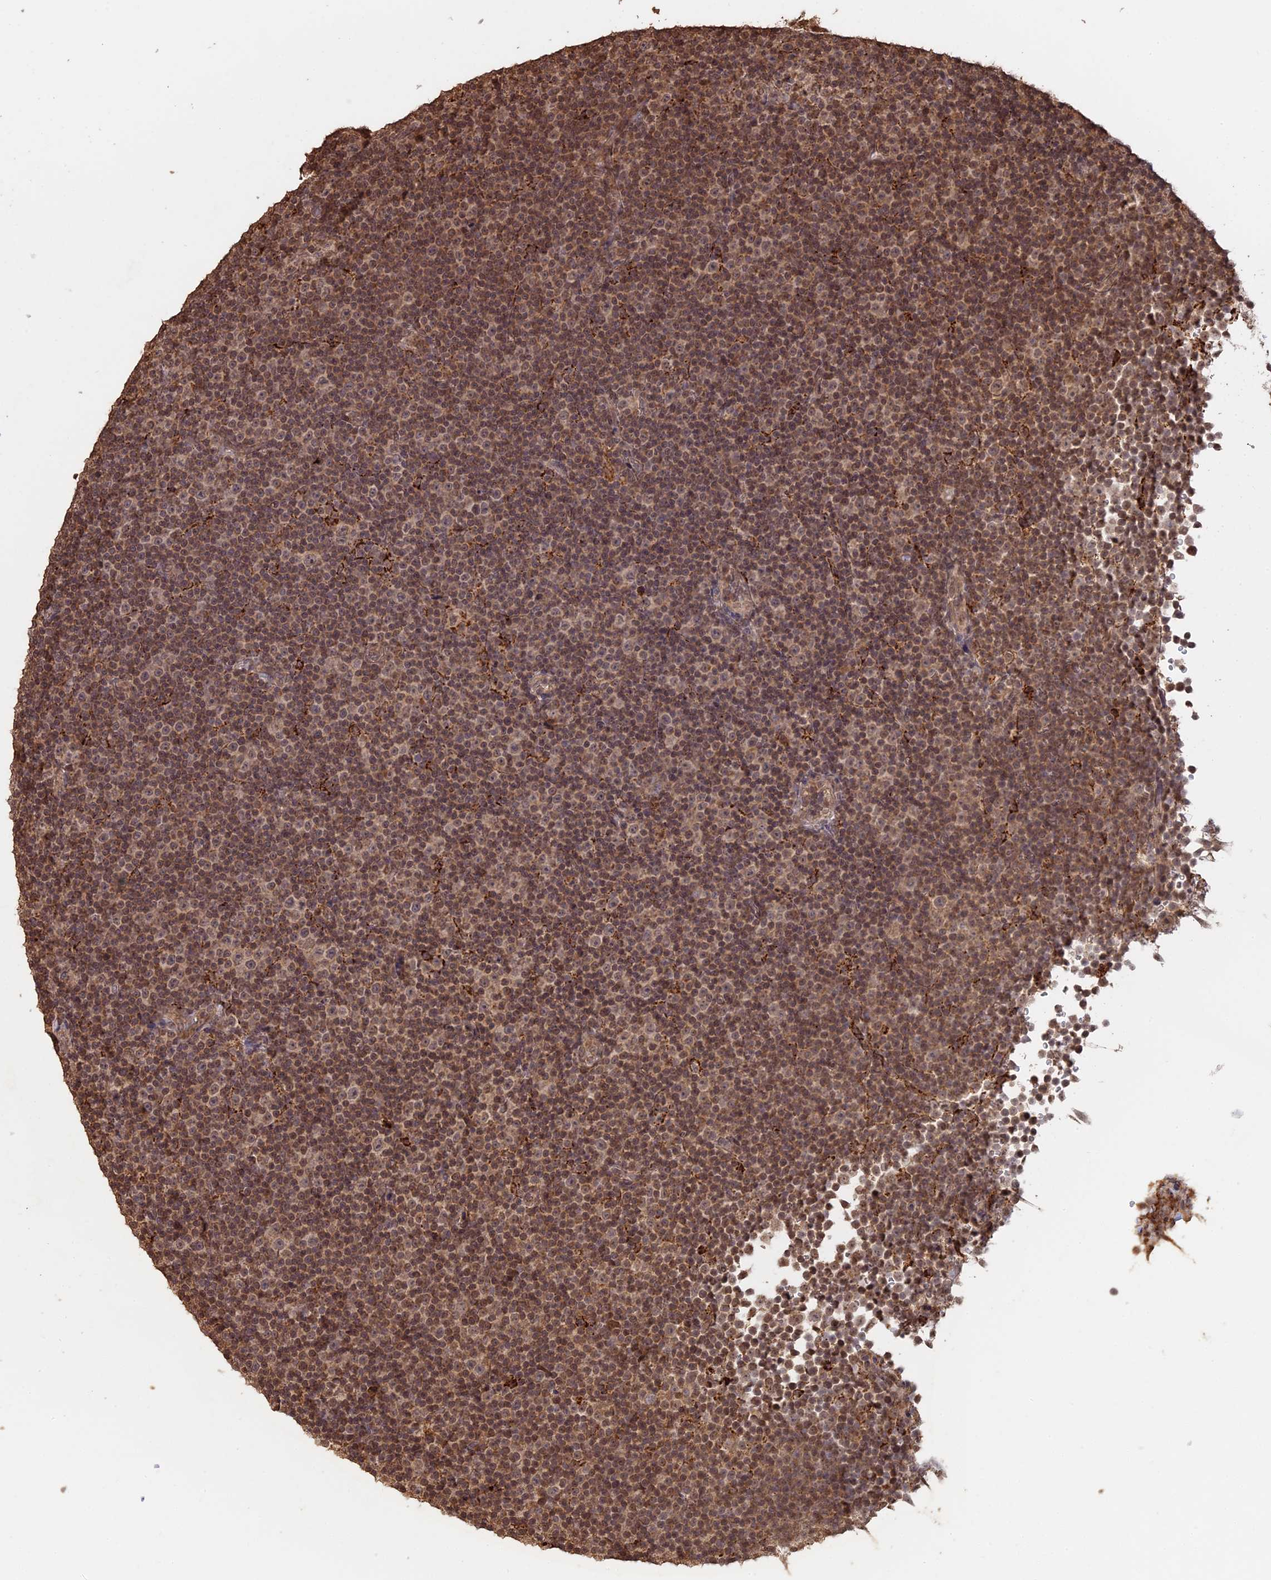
{"staining": {"intensity": "moderate", "quantity": ">75%", "location": "nuclear"}, "tissue": "lymphoma", "cell_type": "Tumor cells", "image_type": "cancer", "snomed": [{"axis": "morphology", "description": "Malignant lymphoma, non-Hodgkin's type, Low grade"}, {"axis": "topography", "description": "Lymph node"}], "caption": "Lymphoma was stained to show a protein in brown. There is medium levels of moderate nuclear positivity in about >75% of tumor cells.", "gene": "FAM210B", "patient": {"sex": "female", "age": 67}}